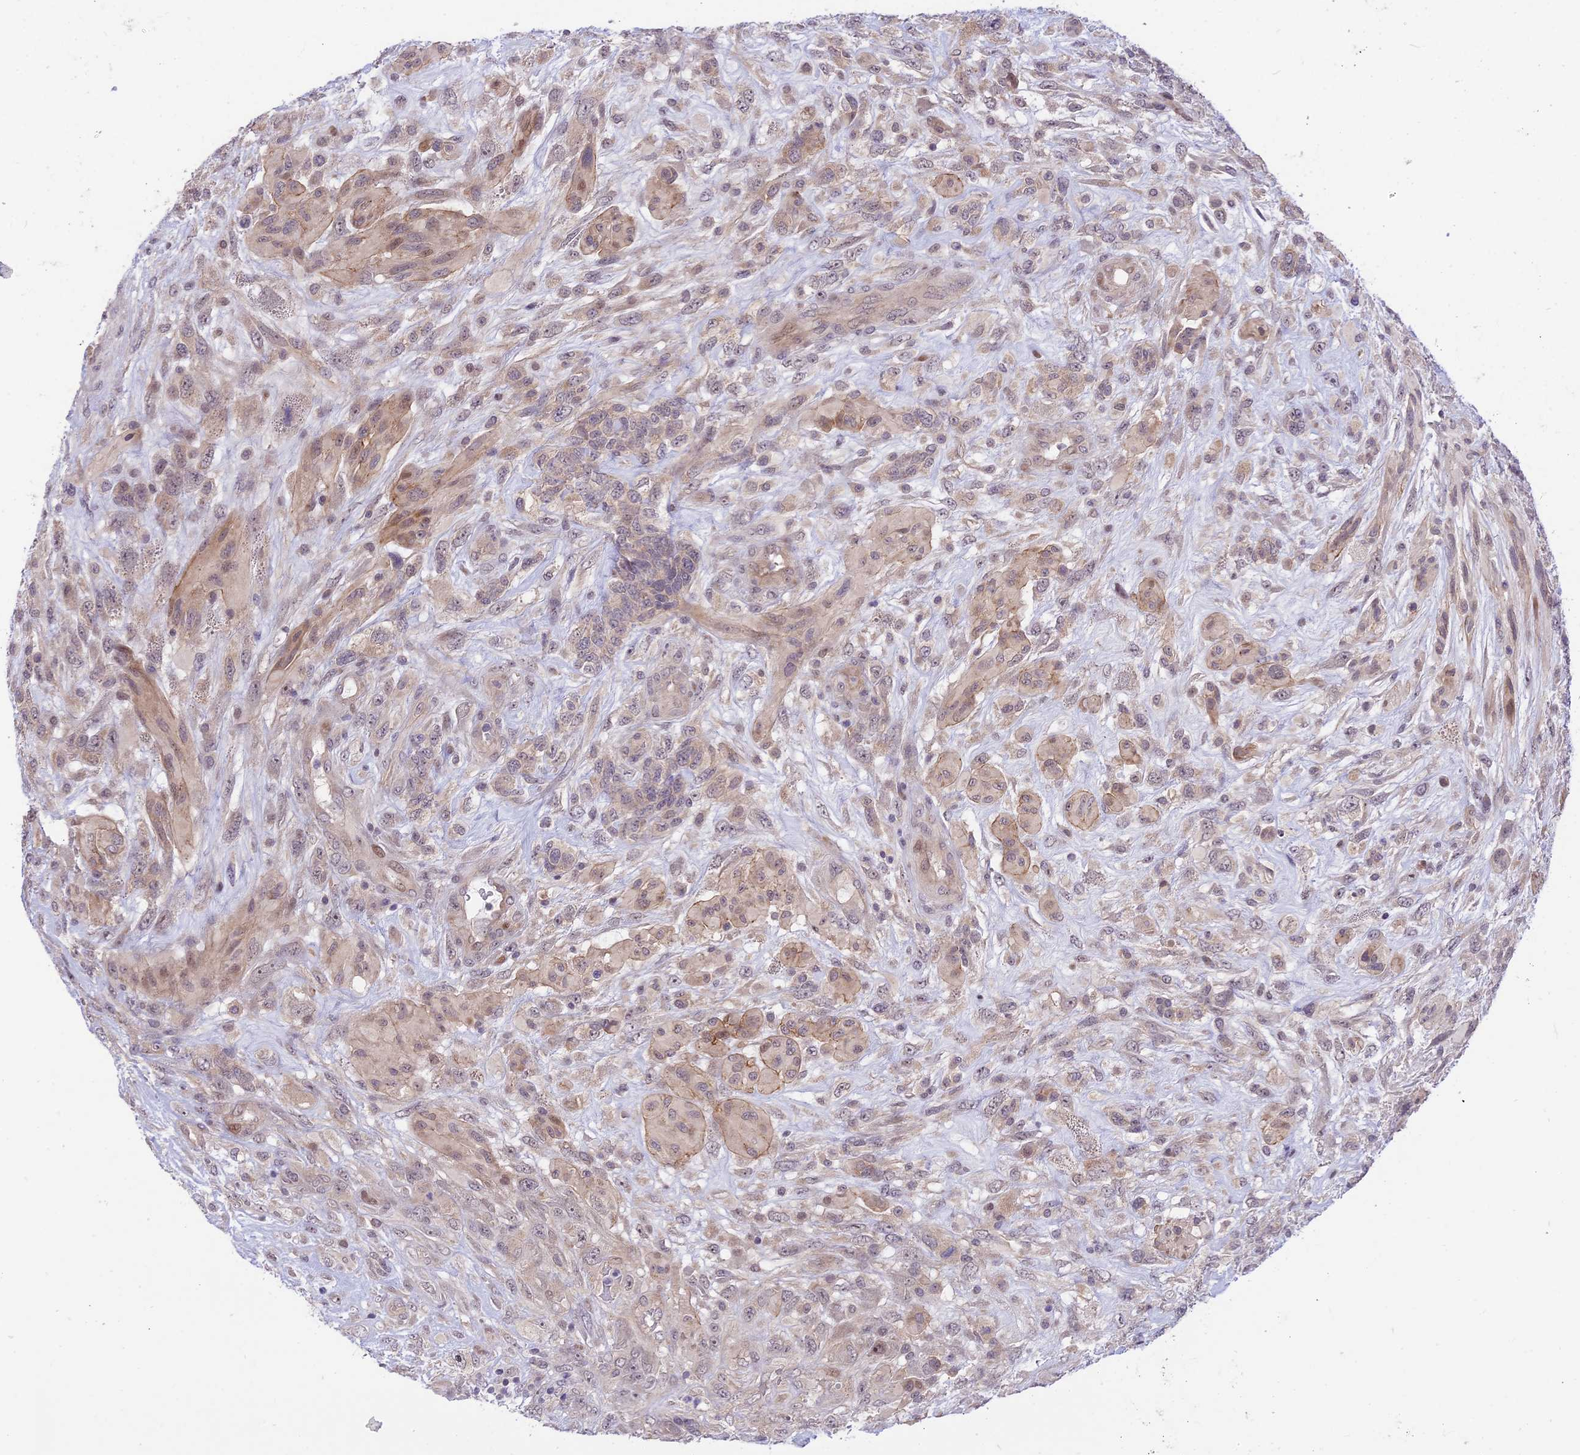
{"staining": {"intensity": "weak", "quantity": "25%-75%", "location": "cytoplasmic/membranous"}, "tissue": "glioma", "cell_type": "Tumor cells", "image_type": "cancer", "snomed": [{"axis": "morphology", "description": "Glioma, malignant, High grade"}, {"axis": "topography", "description": "Brain"}], "caption": "A brown stain highlights weak cytoplasmic/membranous positivity of a protein in human glioma tumor cells.", "gene": "ZNF837", "patient": {"sex": "male", "age": 61}}